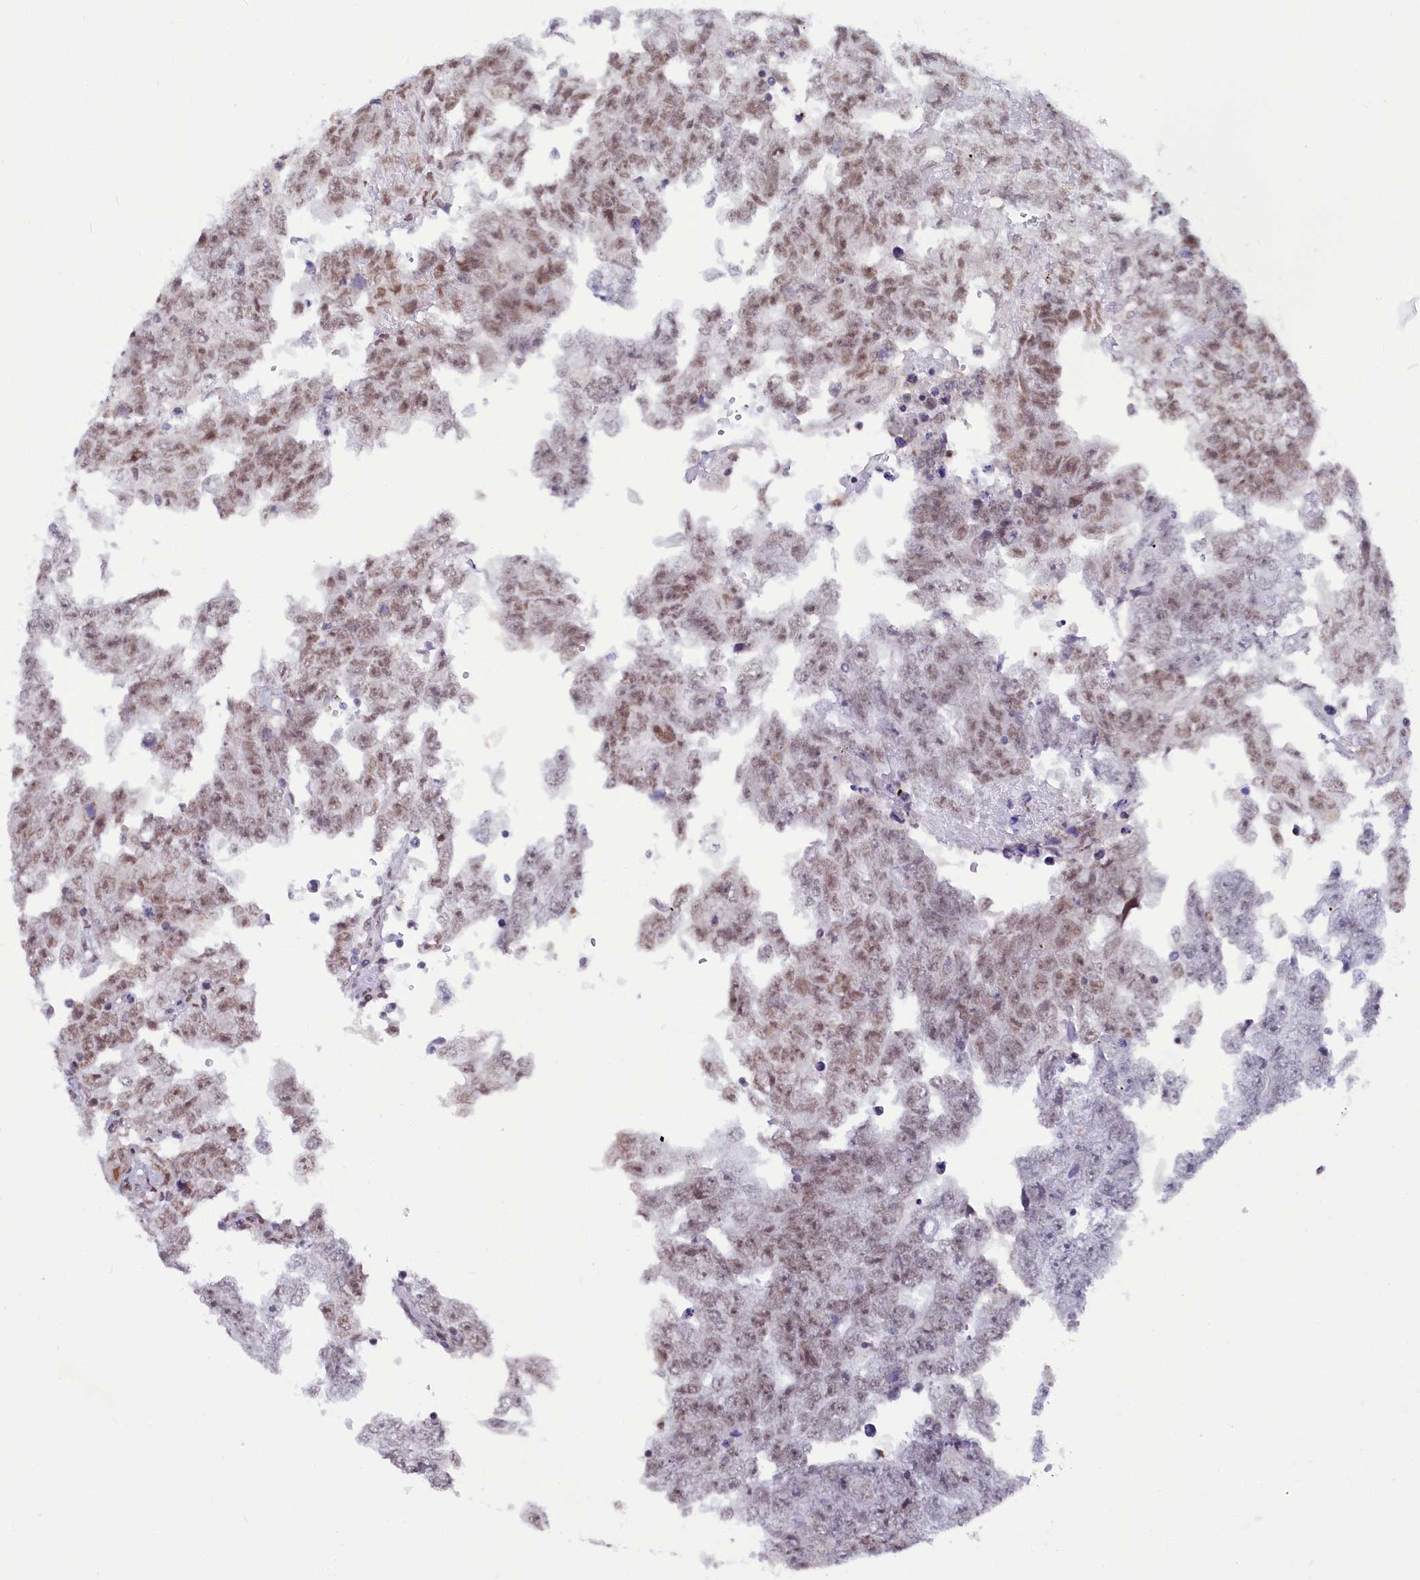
{"staining": {"intensity": "moderate", "quantity": "25%-75%", "location": "nuclear"}, "tissue": "testis cancer", "cell_type": "Tumor cells", "image_type": "cancer", "snomed": [{"axis": "morphology", "description": "Carcinoma, Embryonal, NOS"}, {"axis": "topography", "description": "Testis"}], "caption": "IHC image of neoplastic tissue: testis embryonal carcinoma stained using immunohistochemistry reveals medium levels of moderate protein expression localized specifically in the nuclear of tumor cells, appearing as a nuclear brown color.", "gene": "SCAF11", "patient": {"sex": "male", "age": 25}}